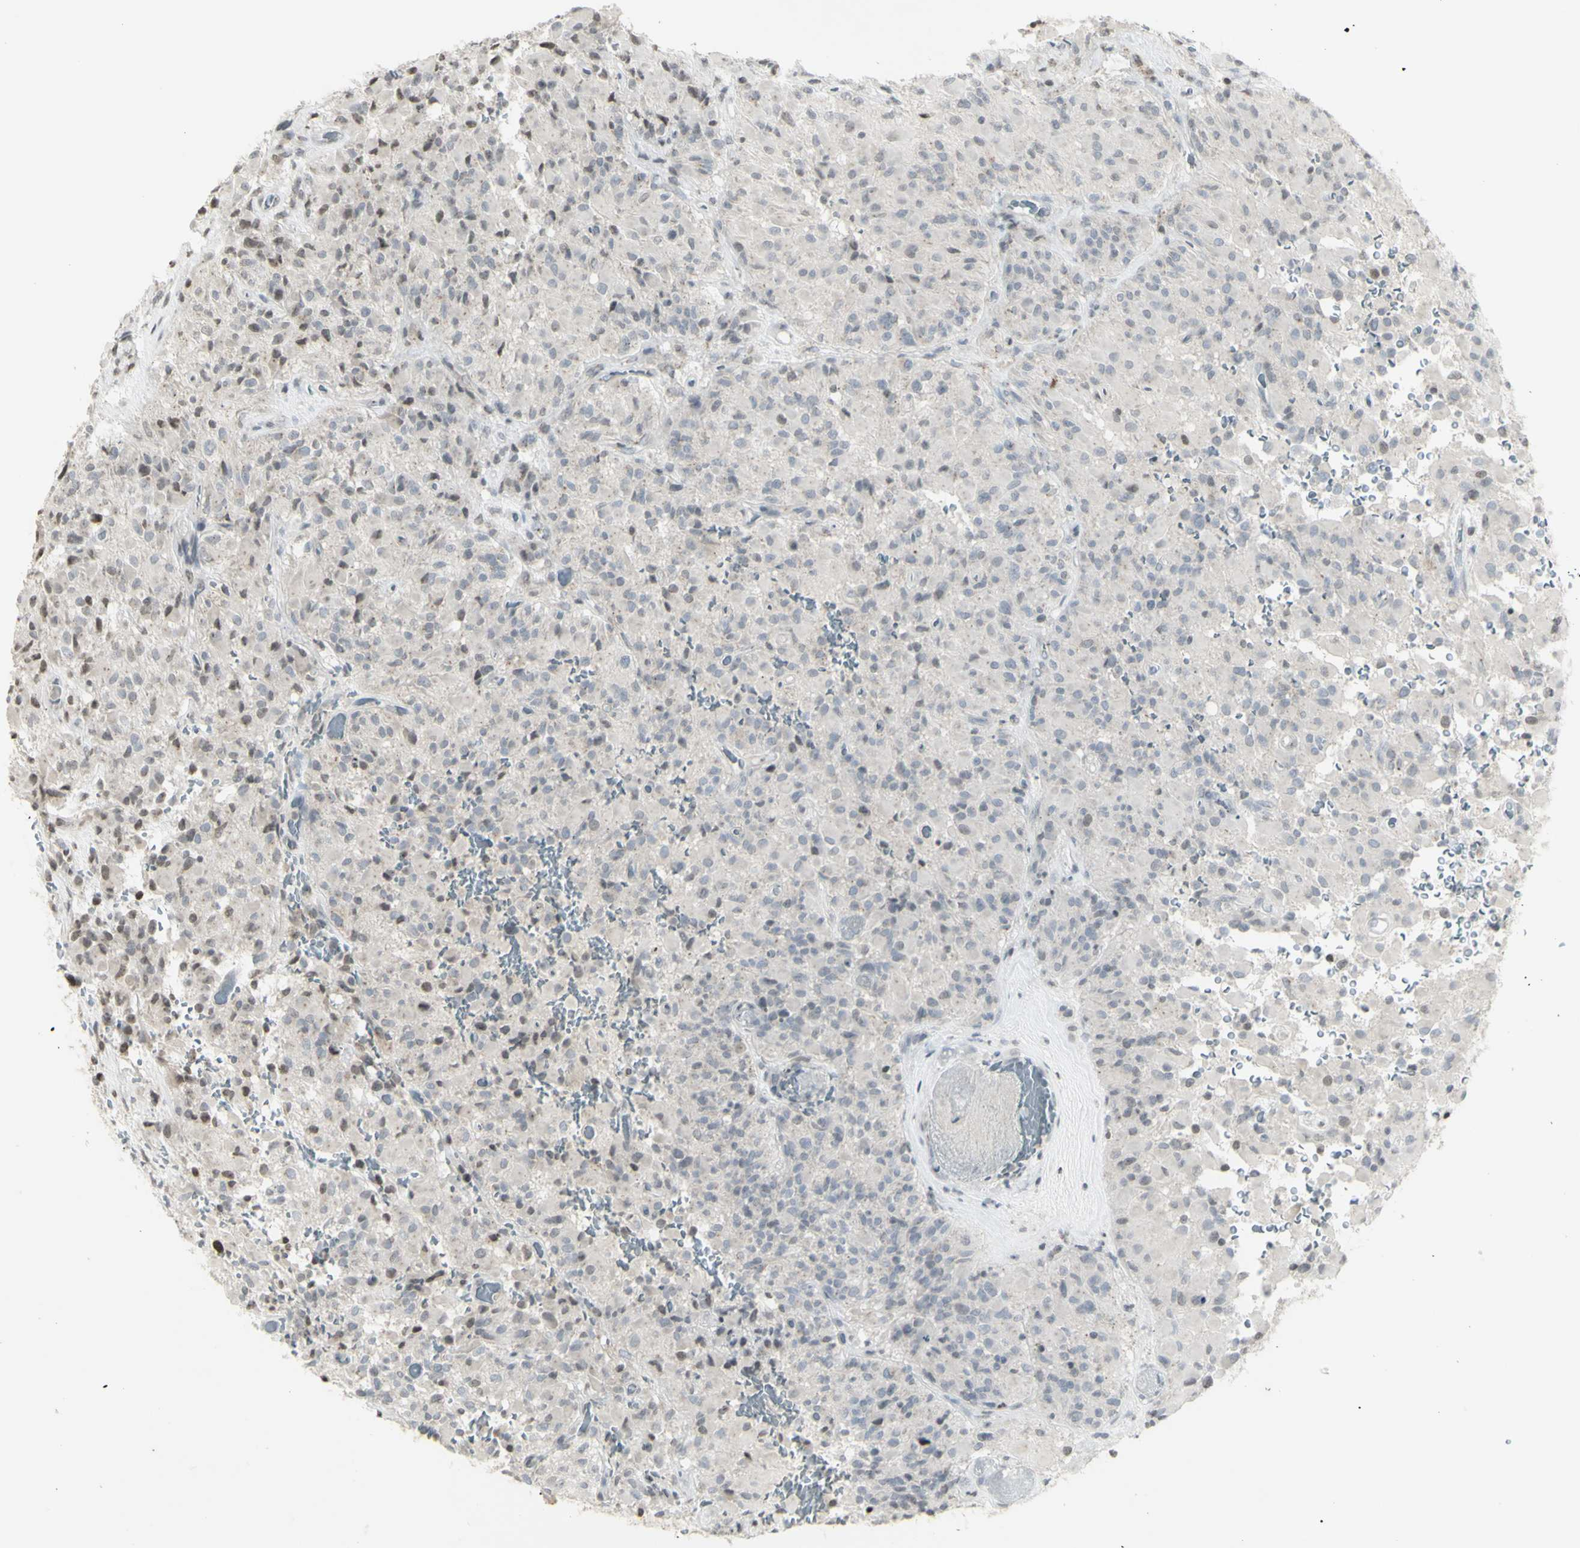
{"staining": {"intensity": "negative", "quantity": "none", "location": "none"}, "tissue": "glioma", "cell_type": "Tumor cells", "image_type": "cancer", "snomed": [{"axis": "morphology", "description": "Glioma, malignant, High grade"}, {"axis": "topography", "description": "Brain"}], "caption": "The micrograph shows no significant positivity in tumor cells of malignant glioma (high-grade). Nuclei are stained in blue.", "gene": "MUC5AC", "patient": {"sex": "male", "age": 71}}